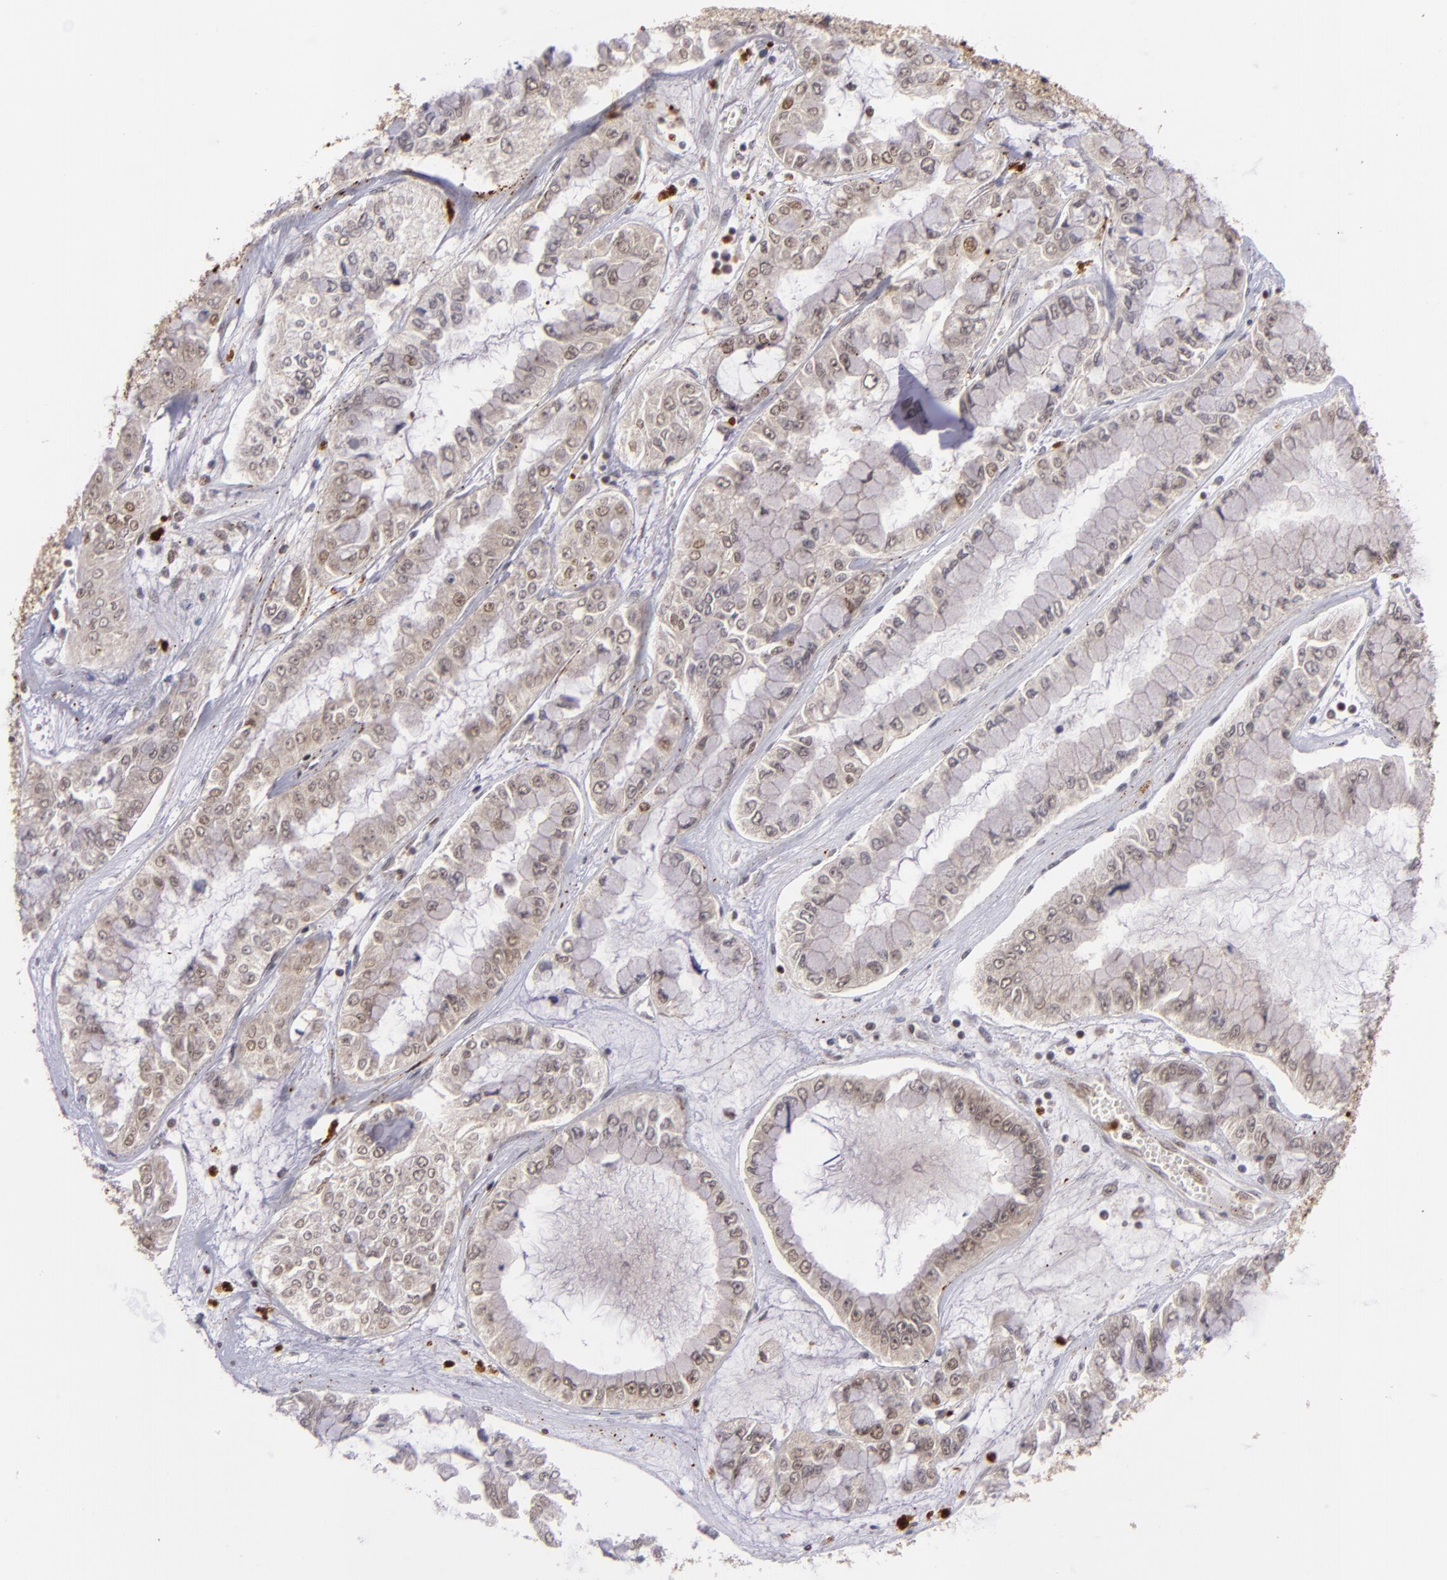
{"staining": {"intensity": "weak", "quantity": "<25%", "location": "cytoplasmic/membranous,nuclear"}, "tissue": "liver cancer", "cell_type": "Tumor cells", "image_type": "cancer", "snomed": [{"axis": "morphology", "description": "Cholangiocarcinoma"}, {"axis": "topography", "description": "Liver"}], "caption": "DAB immunohistochemical staining of human liver cancer (cholangiocarcinoma) reveals no significant staining in tumor cells.", "gene": "RXRG", "patient": {"sex": "female", "age": 79}}